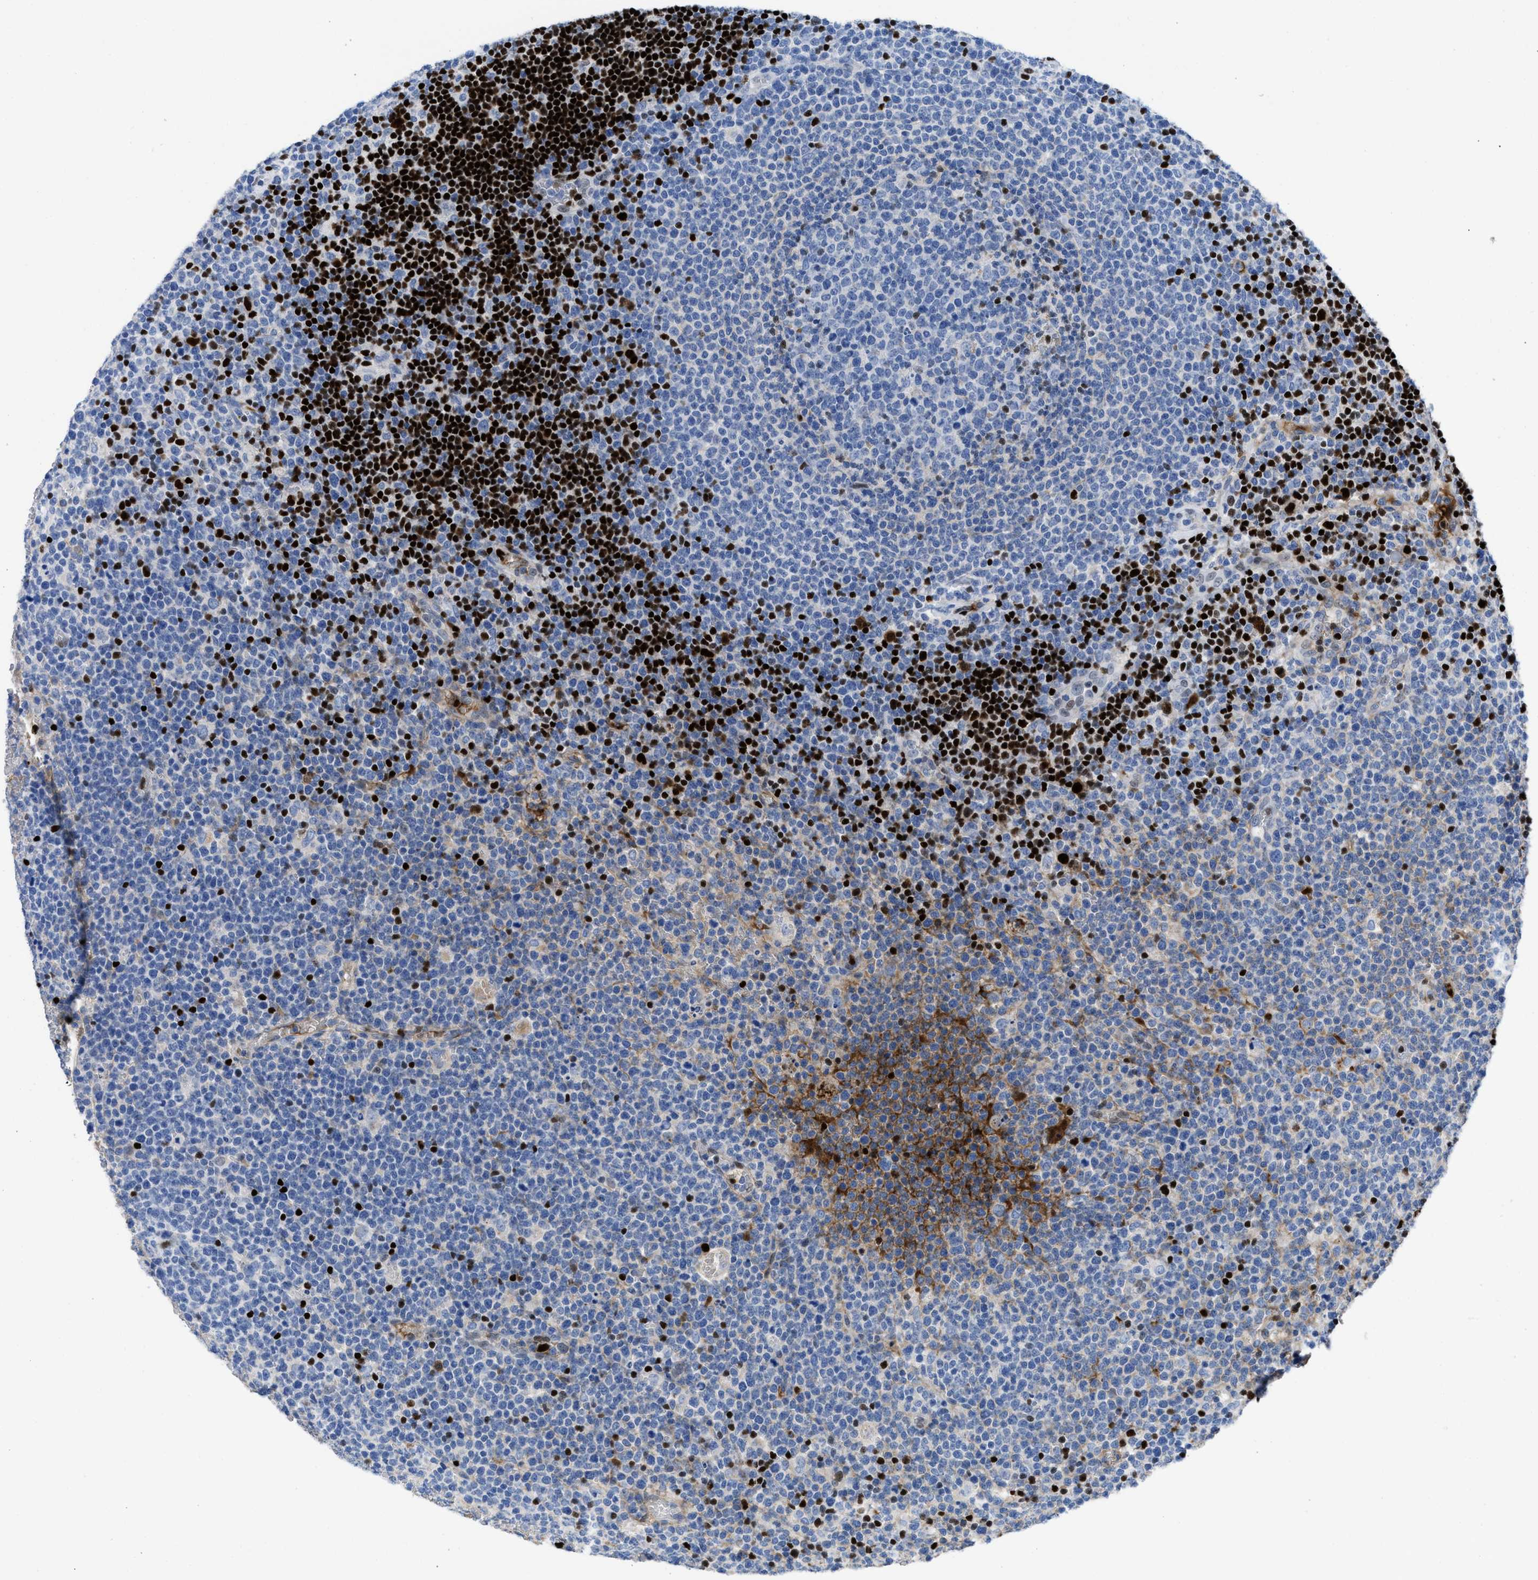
{"staining": {"intensity": "moderate", "quantity": "<25%", "location": "cytoplasmic/membranous"}, "tissue": "lymphoma", "cell_type": "Tumor cells", "image_type": "cancer", "snomed": [{"axis": "morphology", "description": "Malignant lymphoma, non-Hodgkin's type, High grade"}, {"axis": "topography", "description": "Lymph node"}], "caption": "Brown immunohistochemical staining in human lymphoma shows moderate cytoplasmic/membranous staining in about <25% of tumor cells.", "gene": "LEF1", "patient": {"sex": "male", "age": 61}}